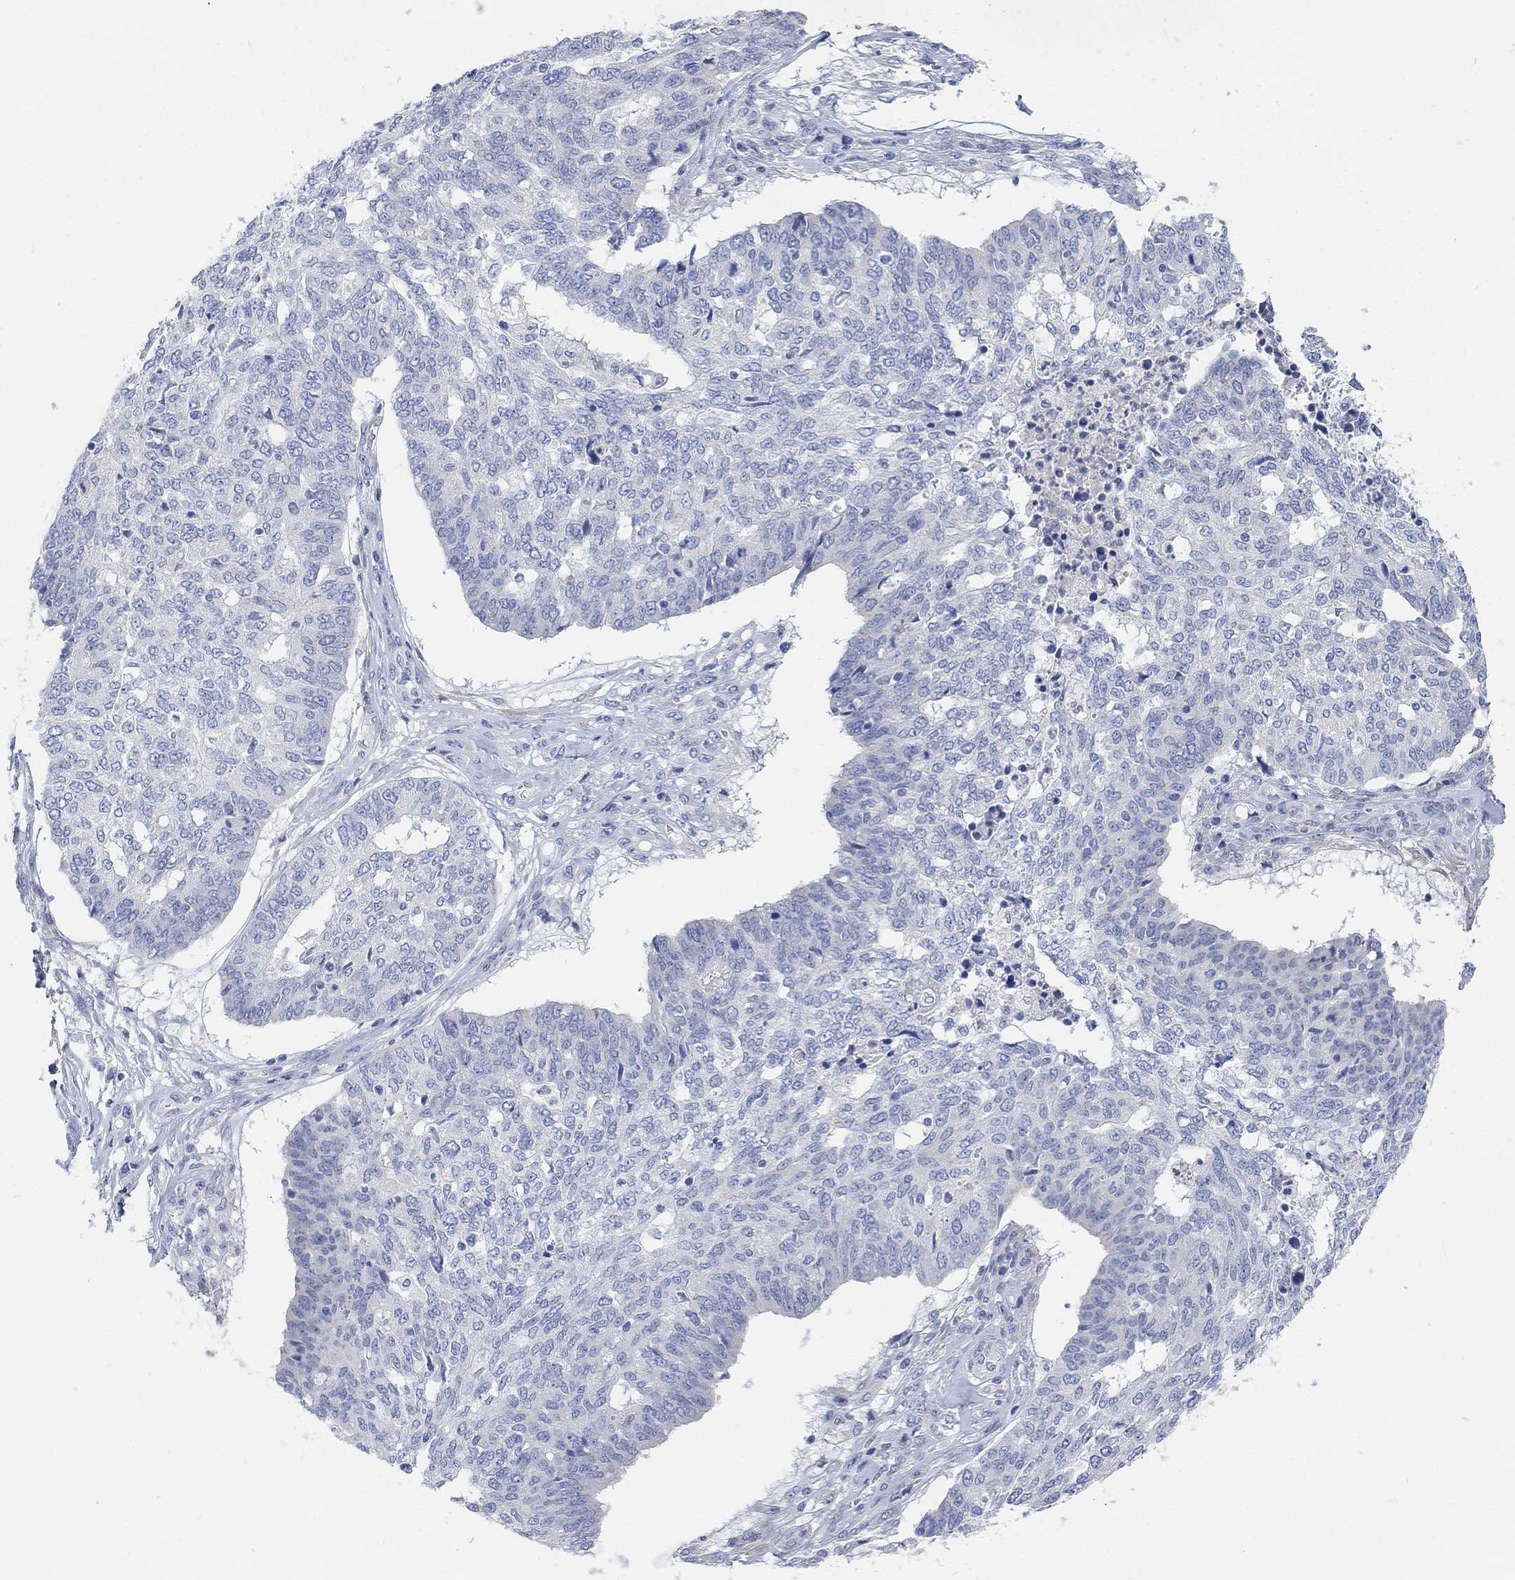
{"staining": {"intensity": "negative", "quantity": "none", "location": "none"}, "tissue": "ovarian cancer", "cell_type": "Tumor cells", "image_type": "cancer", "snomed": [{"axis": "morphology", "description": "Cystadenocarcinoma, serous, NOS"}, {"axis": "topography", "description": "Ovary"}], "caption": "Photomicrograph shows no significant protein staining in tumor cells of serous cystadenocarcinoma (ovarian). (DAB immunohistochemistry with hematoxylin counter stain).", "gene": "VAT1L", "patient": {"sex": "female", "age": 67}}